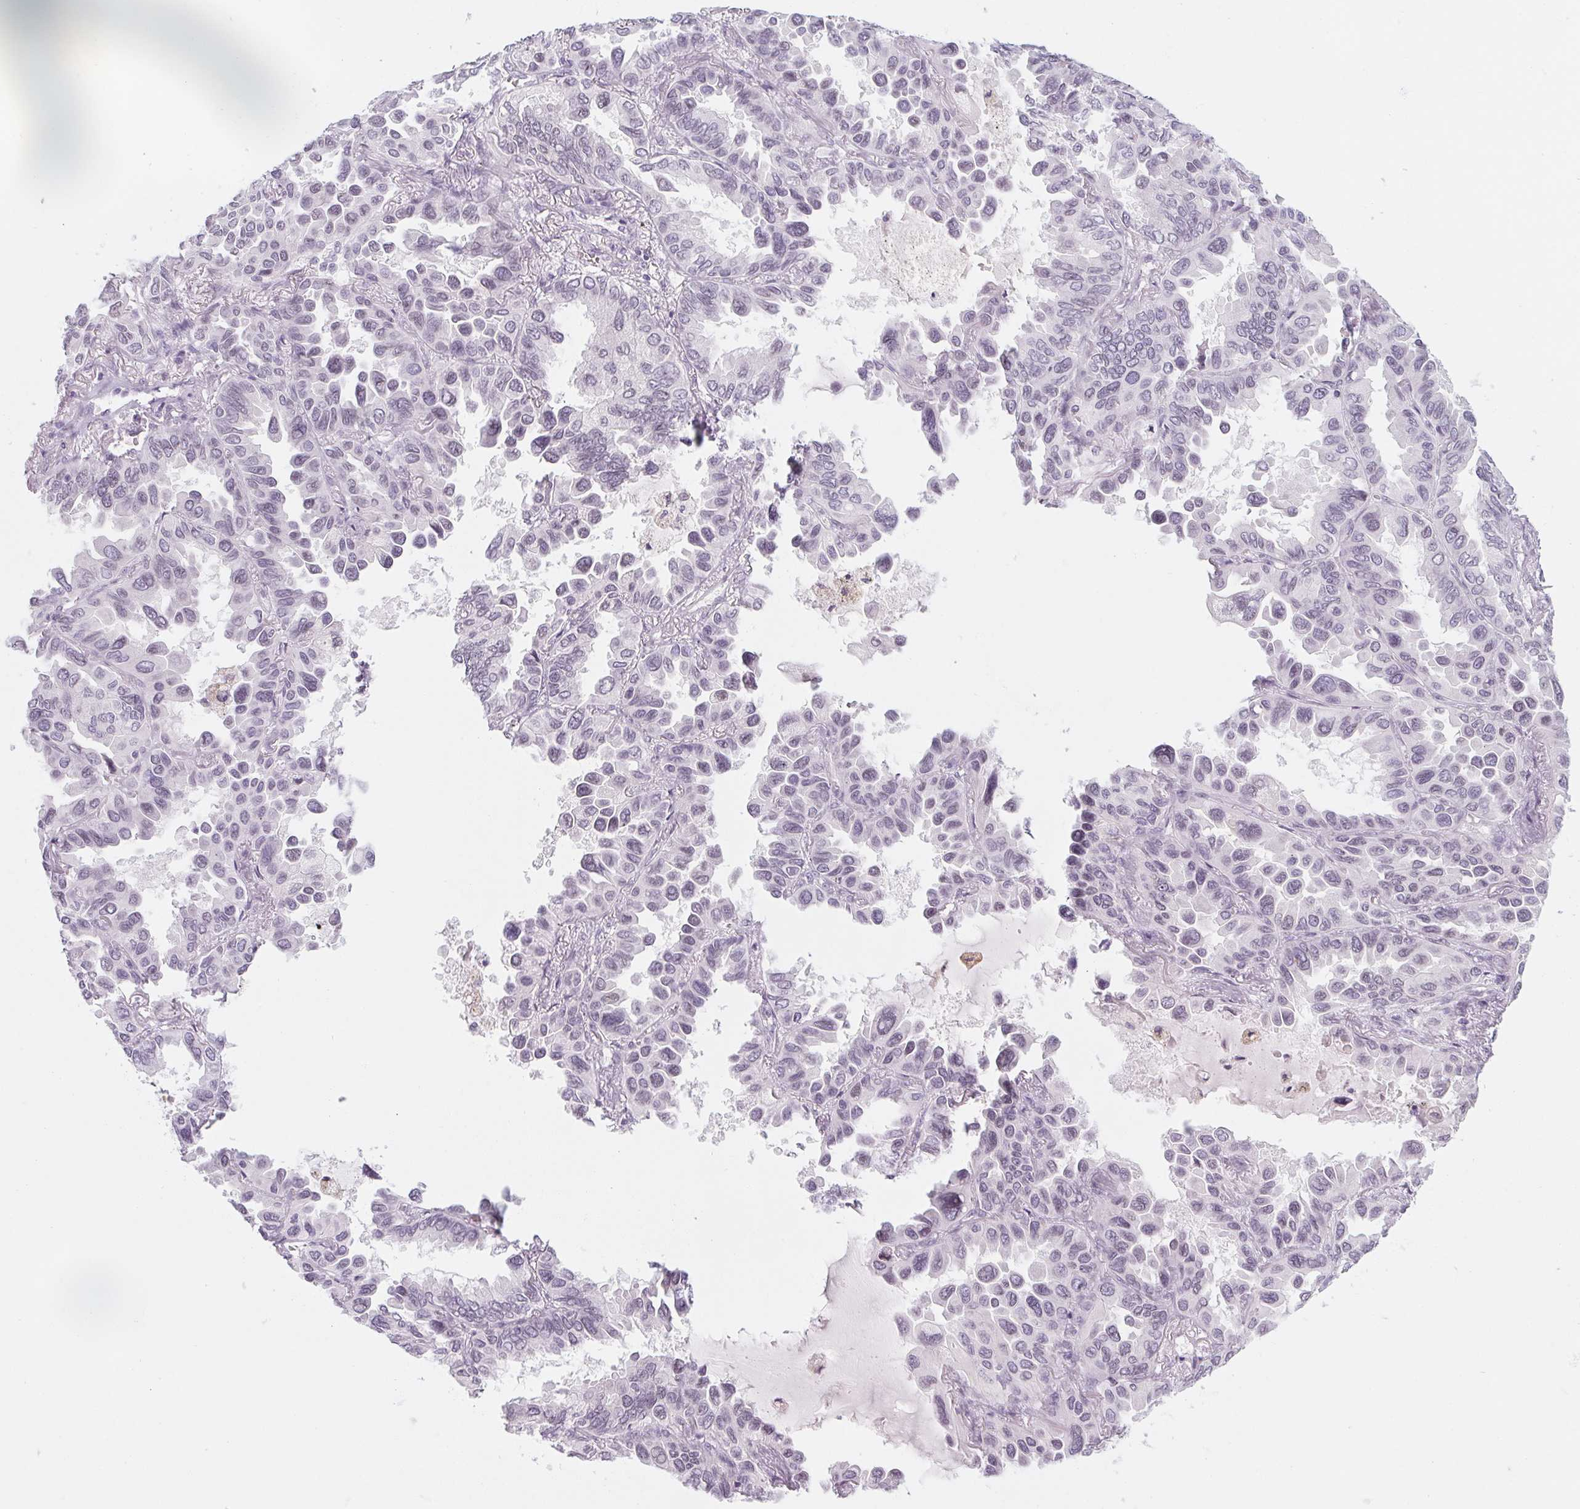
{"staining": {"intensity": "negative", "quantity": "none", "location": "none"}, "tissue": "lung cancer", "cell_type": "Tumor cells", "image_type": "cancer", "snomed": [{"axis": "morphology", "description": "Adenocarcinoma, NOS"}, {"axis": "topography", "description": "Lung"}], "caption": "Protein analysis of lung cancer displays no significant expression in tumor cells.", "gene": "KCNQ2", "patient": {"sex": "male", "age": 64}}